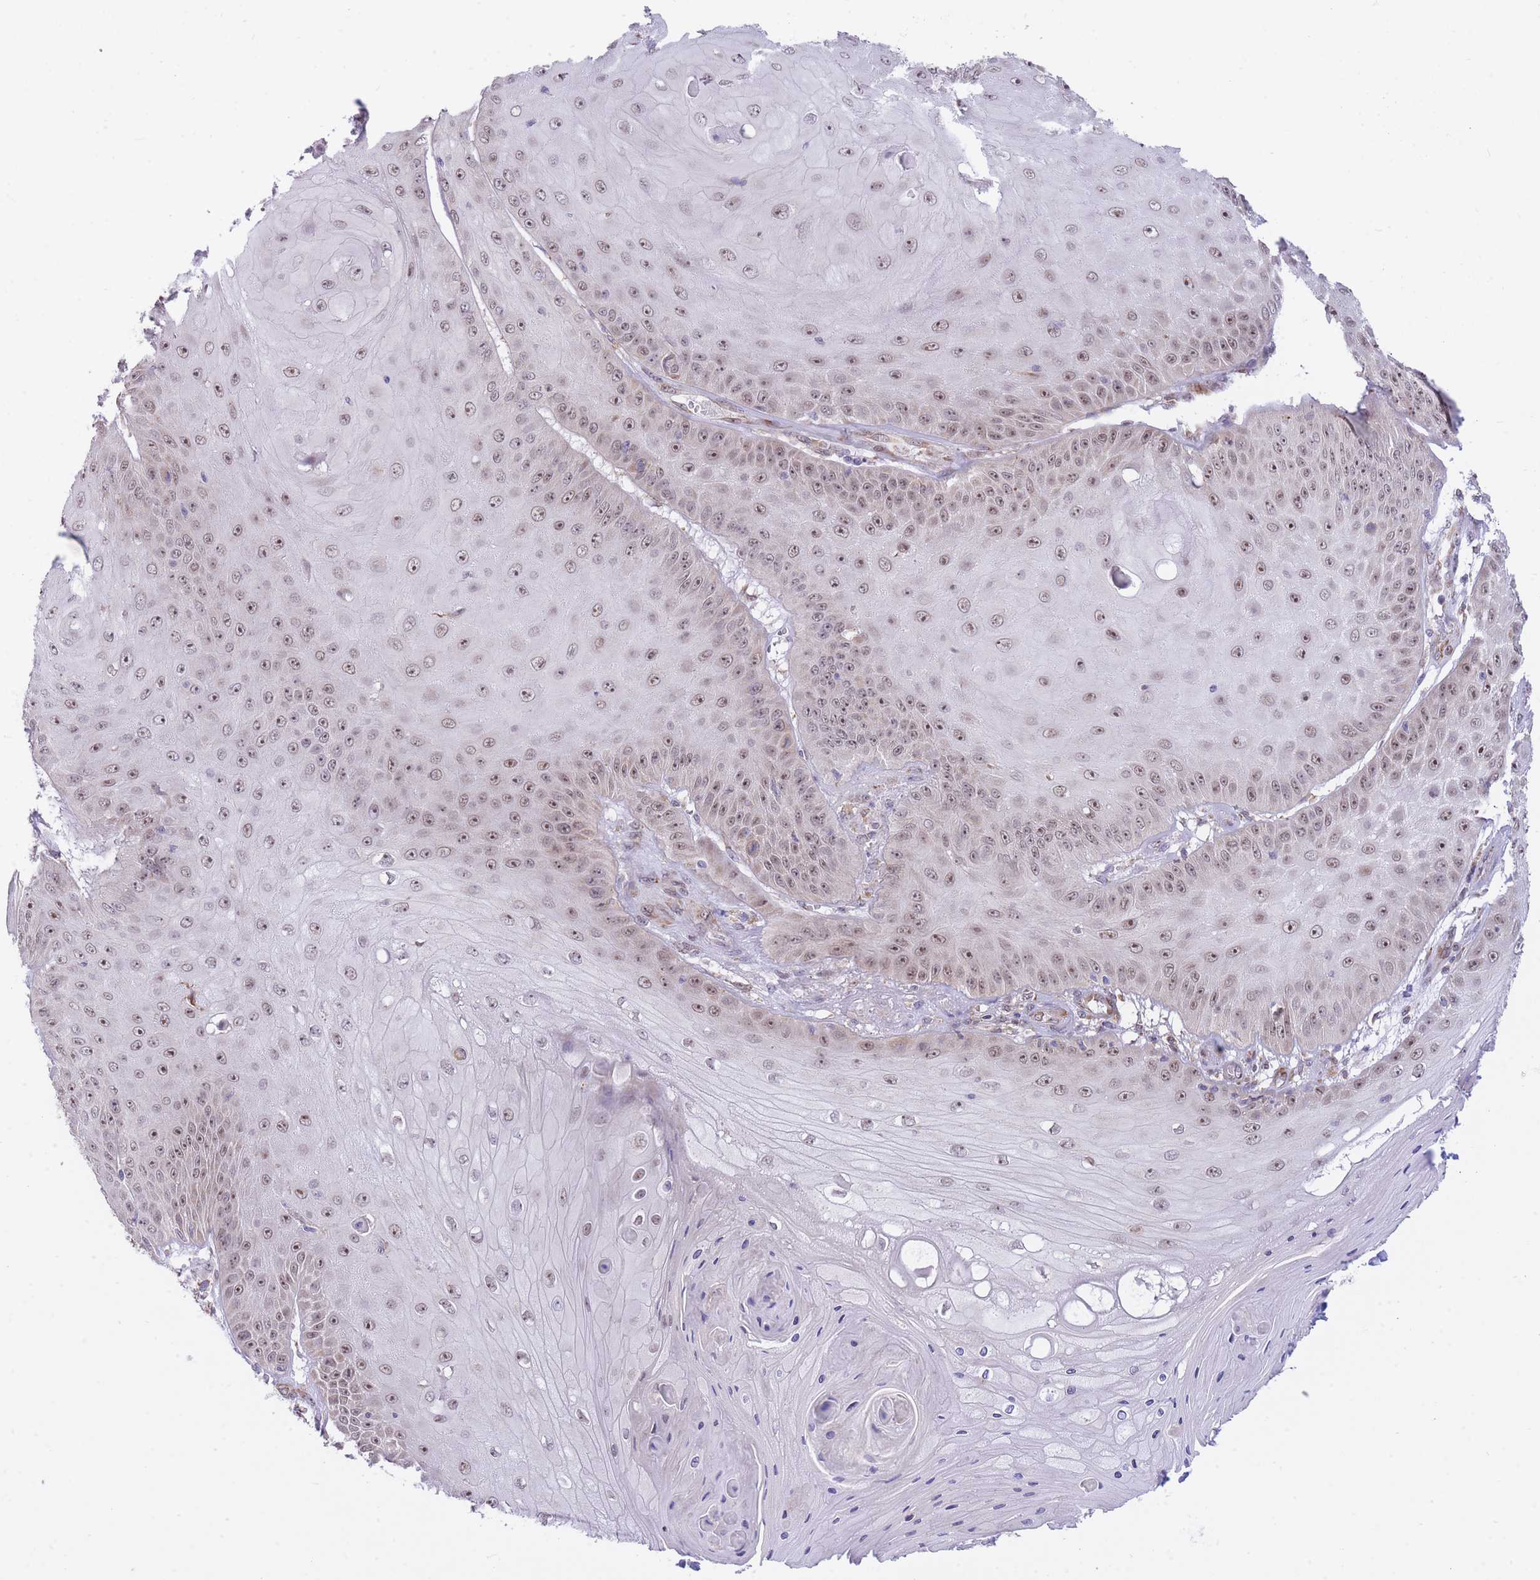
{"staining": {"intensity": "moderate", "quantity": ">75%", "location": "nuclear"}, "tissue": "skin cancer", "cell_type": "Tumor cells", "image_type": "cancer", "snomed": [{"axis": "morphology", "description": "Squamous cell carcinoma, NOS"}, {"axis": "topography", "description": "Skin"}], "caption": "A medium amount of moderate nuclear staining is present in approximately >75% of tumor cells in skin cancer tissue. Using DAB (brown) and hematoxylin (blue) stains, captured at high magnification using brightfield microscopy.", "gene": "EXOSC8", "patient": {"sex": "male", "age": 70}}